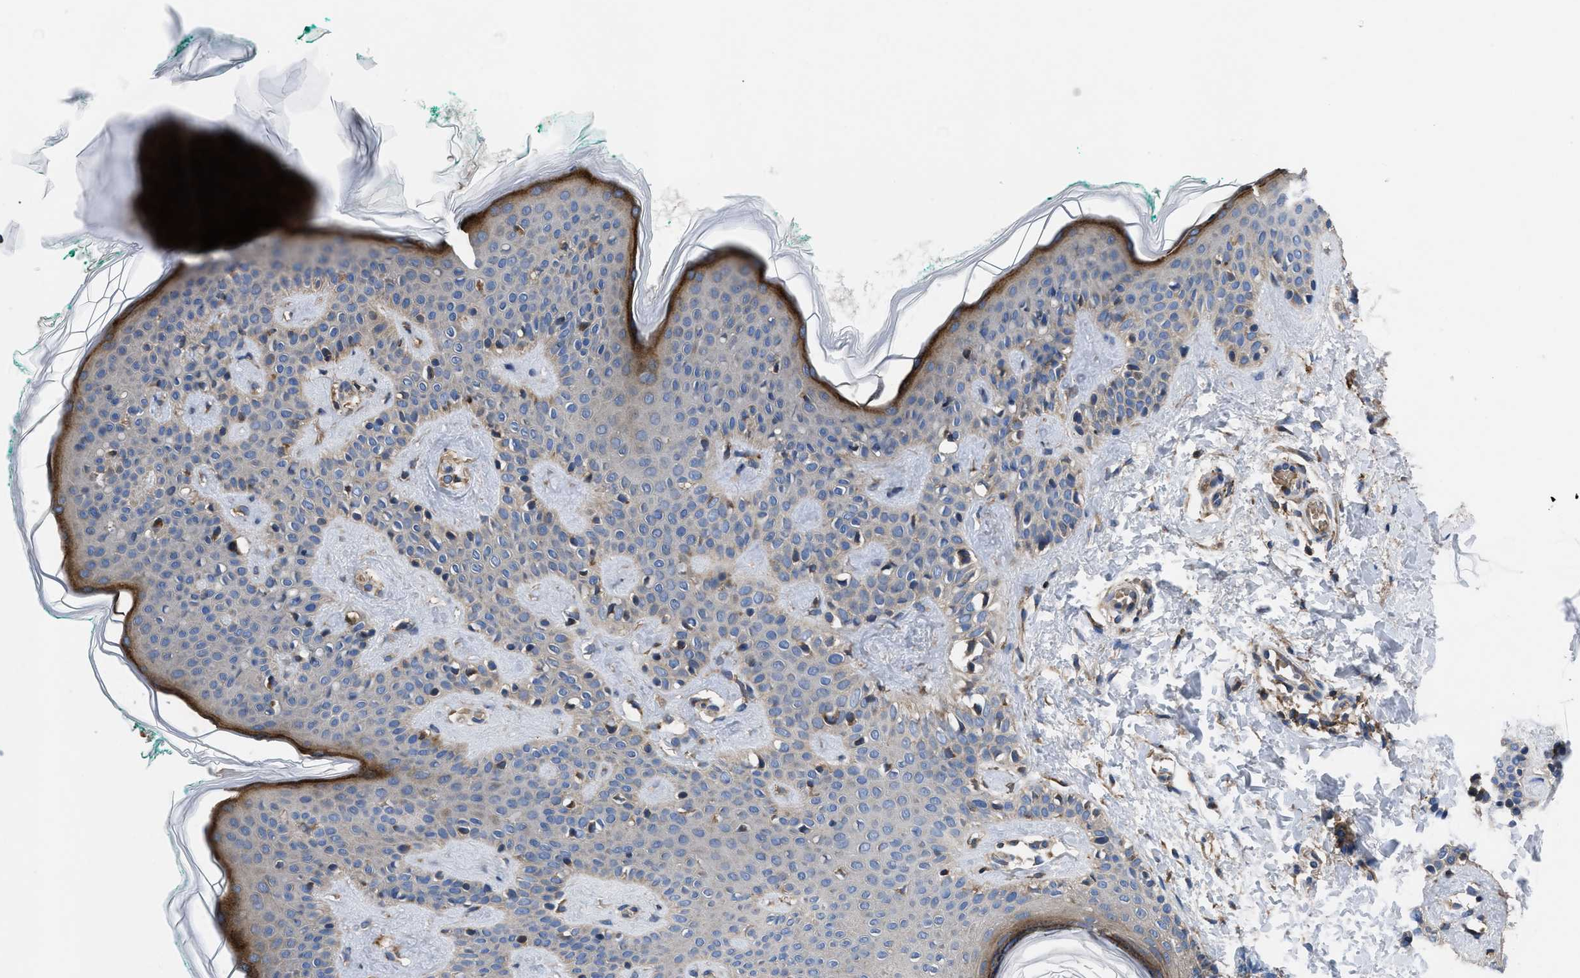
{"staining": {"intensity": "weak", "quantity": ">75%", "location": "cytoplasmic/membranous"}, "tissue": "skin", "cell_type": "Fibroblasts", "image_type": "normal", "snomed": [{"axis": "morphology", "description": "Normal tissue, NOS"}, {"axis": "topography", "description": "Skin"}], "caption": "Protein analysis of unremarkable skin shows weak cytoplasmic/membranous expression in about >75% of fibroblasts. The staining was performed using DAB to visualize the protein expression in brown, while the nuclei were stained in blue with hematoxylin (Magnification: 20x).", "gene": "YBEY", "patient": {"sex": "male", "age": 30}}